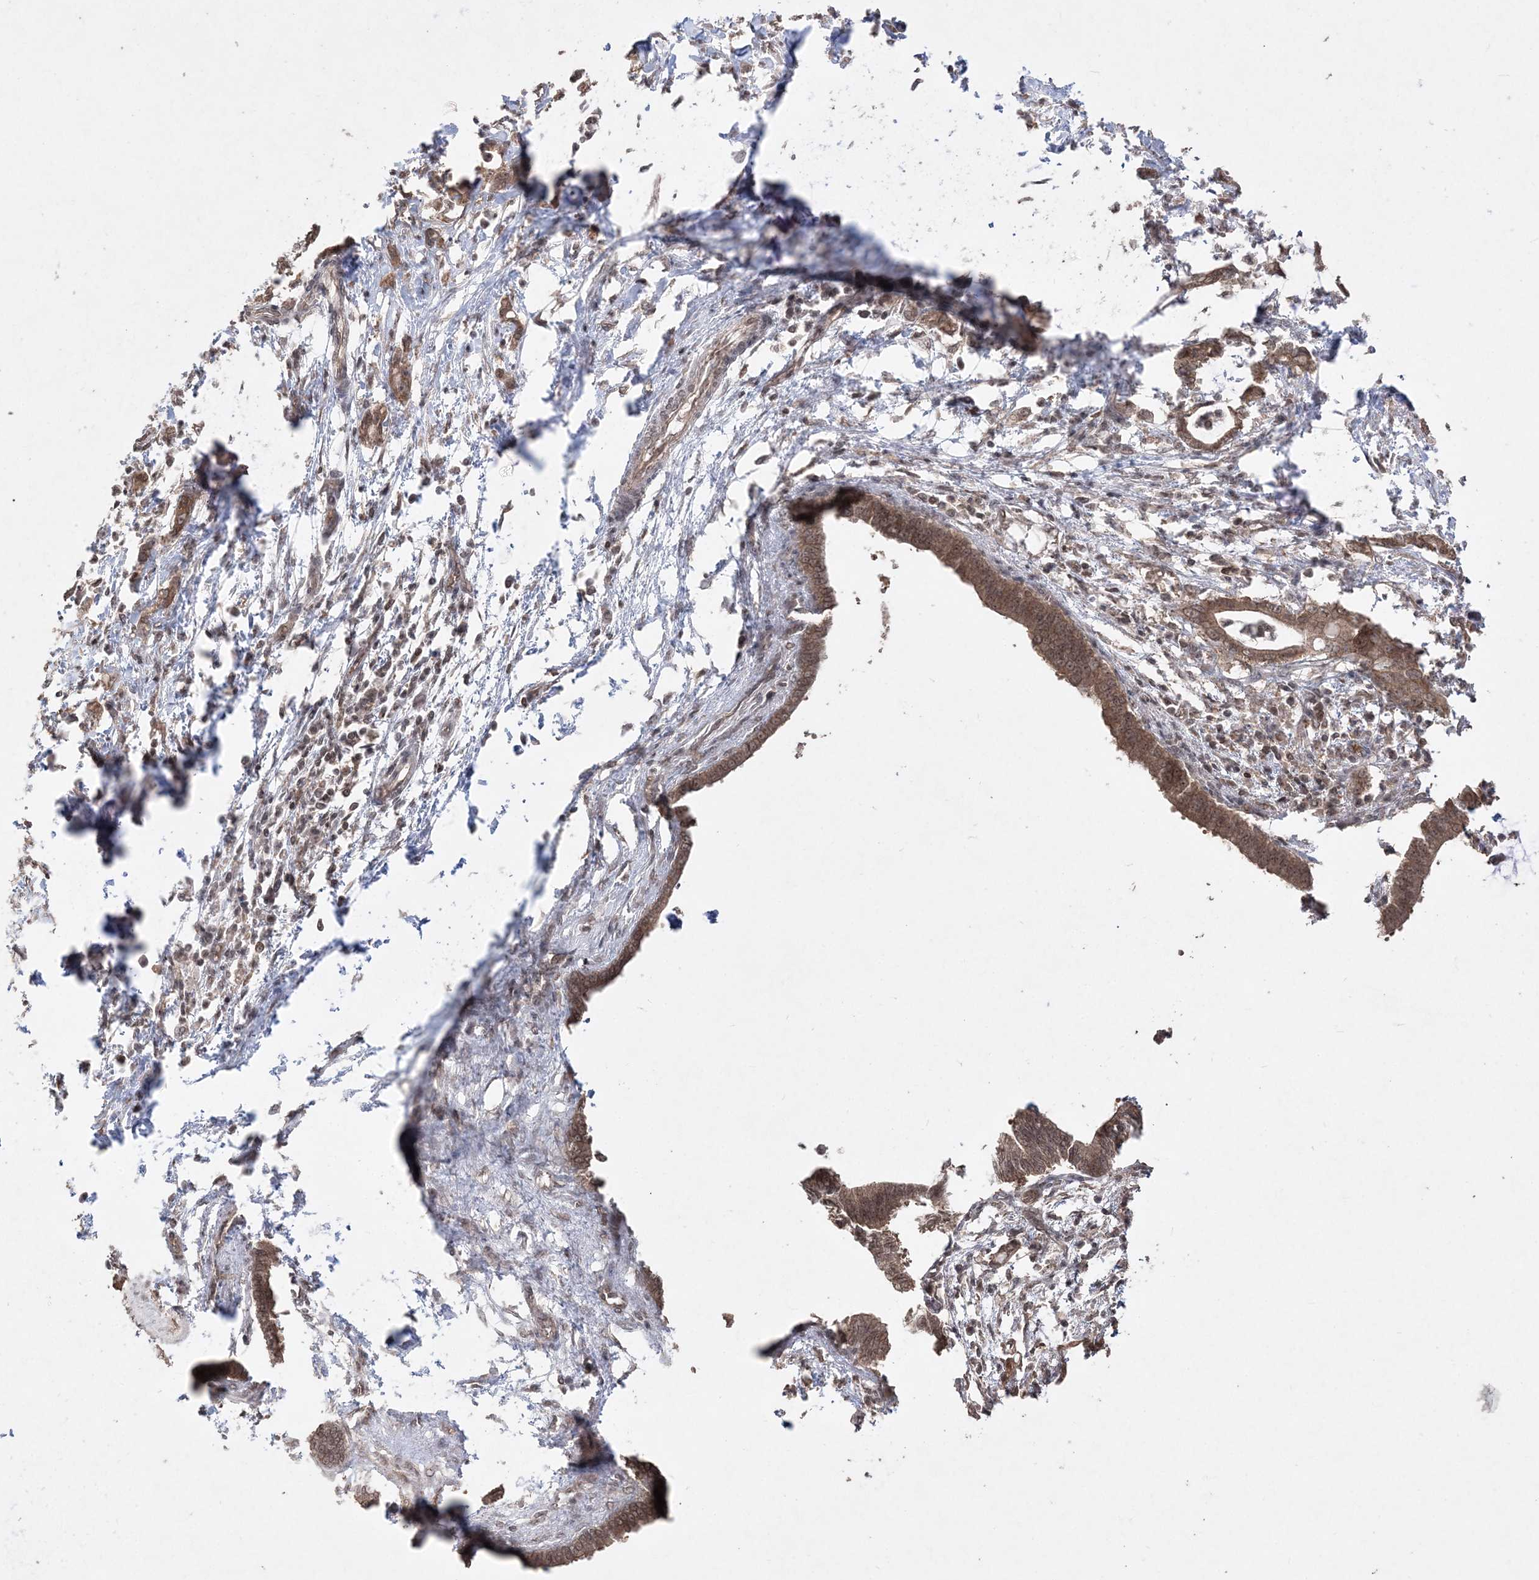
{"staining": {"intensity": "moderate", "quantity": ">75%", "location": "cytoplasmic/membranous,nuclear"}, "tissue": "pancreatic cancer", "cell_type": "Tumor cells", "image_type": "cancer", "snomed": [{"axis": "morphology", "description": "Adenocarcinoma, NOS"}, {"axis": "topography", "description": "Pancreas"}], "caption": "Pancreatic cancer (adenocarcinoma) stained for a protein (brown) shows moderate cytoplasmic/membranous and nuclear positive staining in about >75% of tumor cells.", "gene": "EHHADH", "patient": {"sex": "female", "age": 55}}